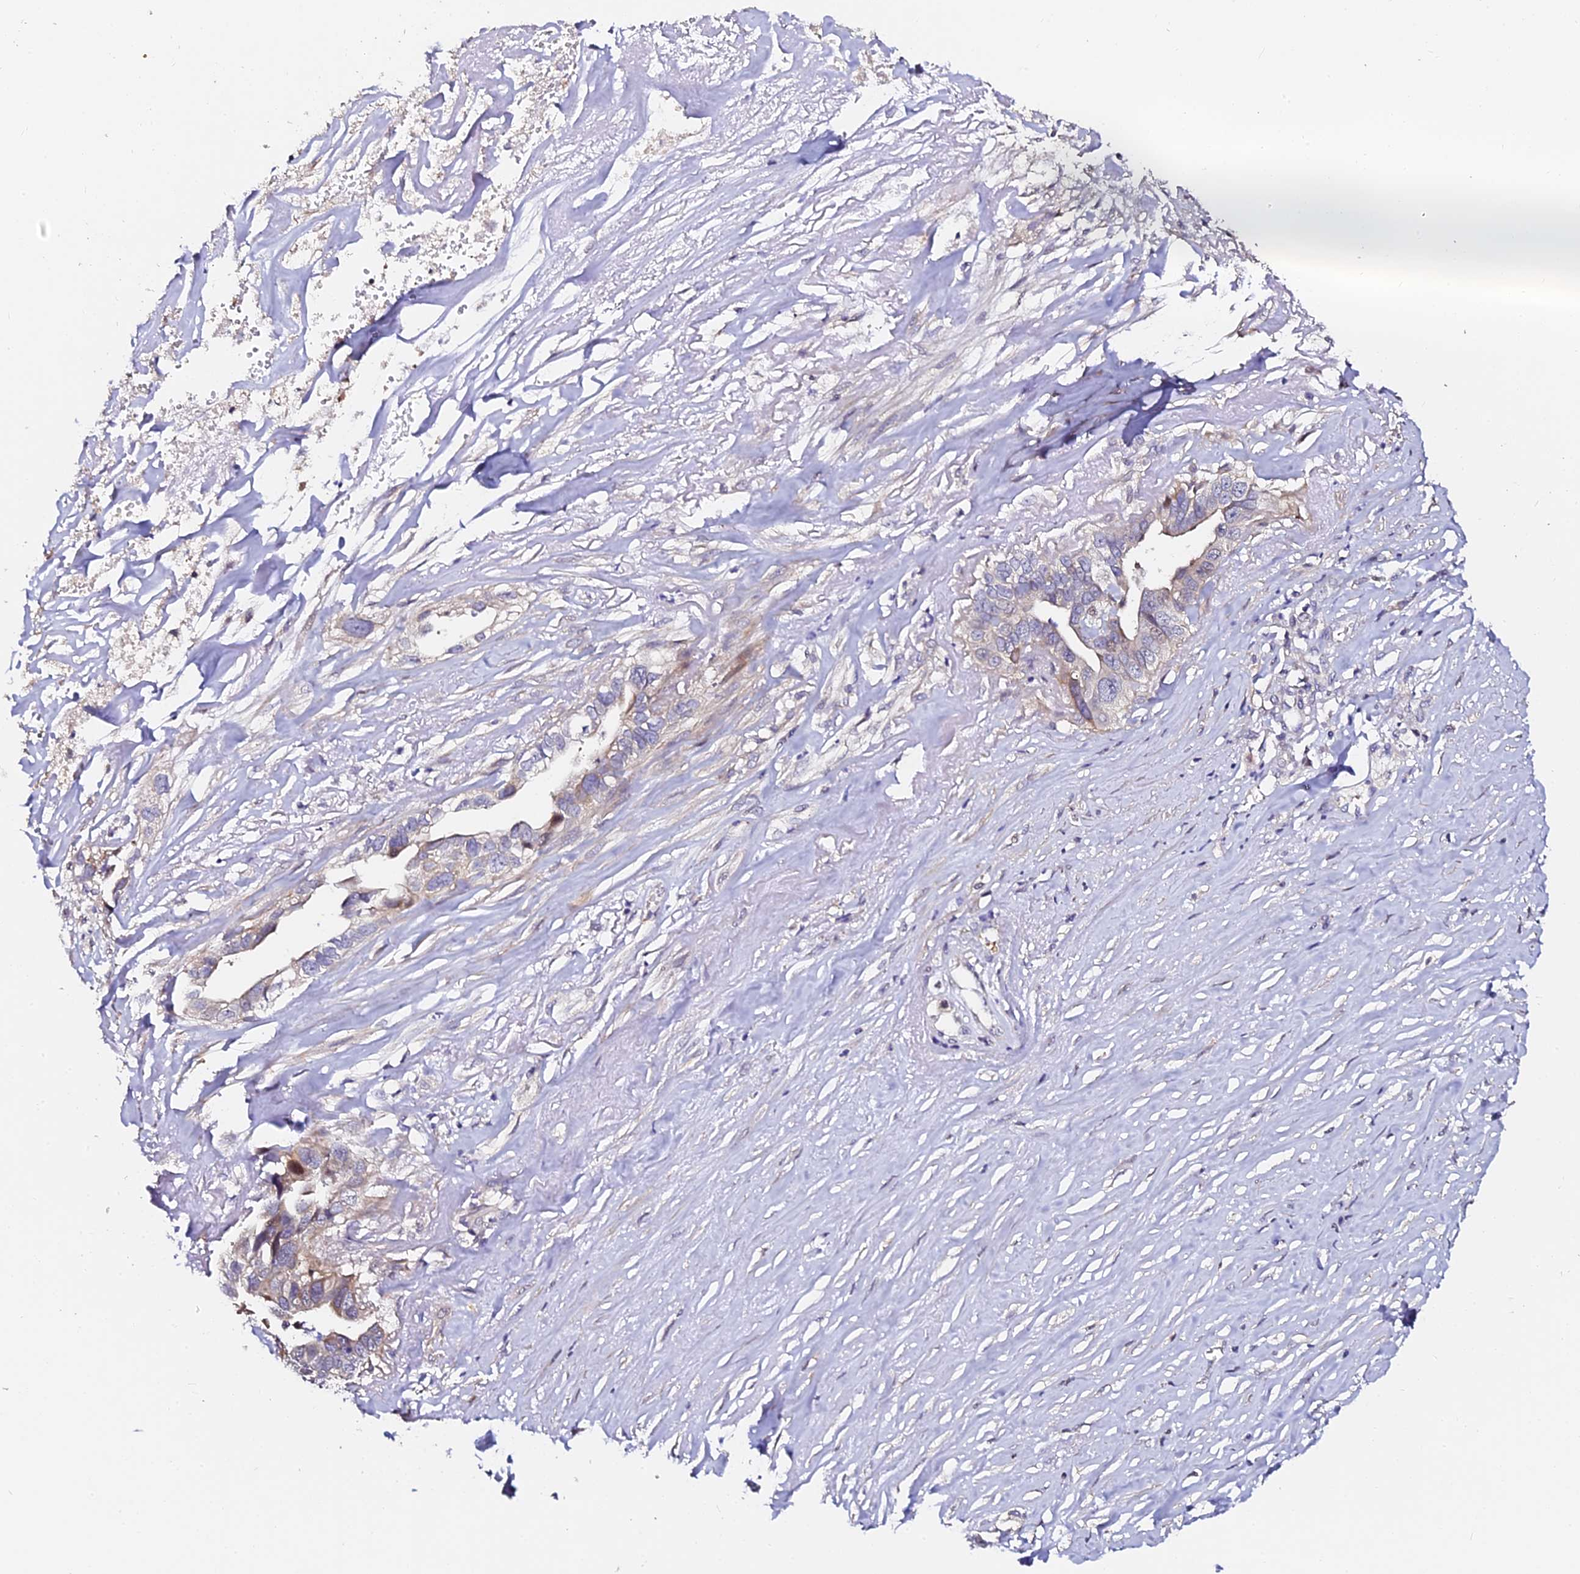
{"staining": {"intensity": "negative", "quantity": "none", "location": "none"}, "tissue": "liver cancer", "cell_type": "Tumor cells", "image_type": "cancer", "snomed": [{"axis": "morphology", "description": "Cholangiocarcinoma"}, {"axis": "topography", "description": "Liver"}], "caption": "Protein analysis of cholangiocarcinoma (liver) demonstrates no significant staining in tumor cells.", "gene": "GPN3", "patient": {"sex": "female", "age": 79}}